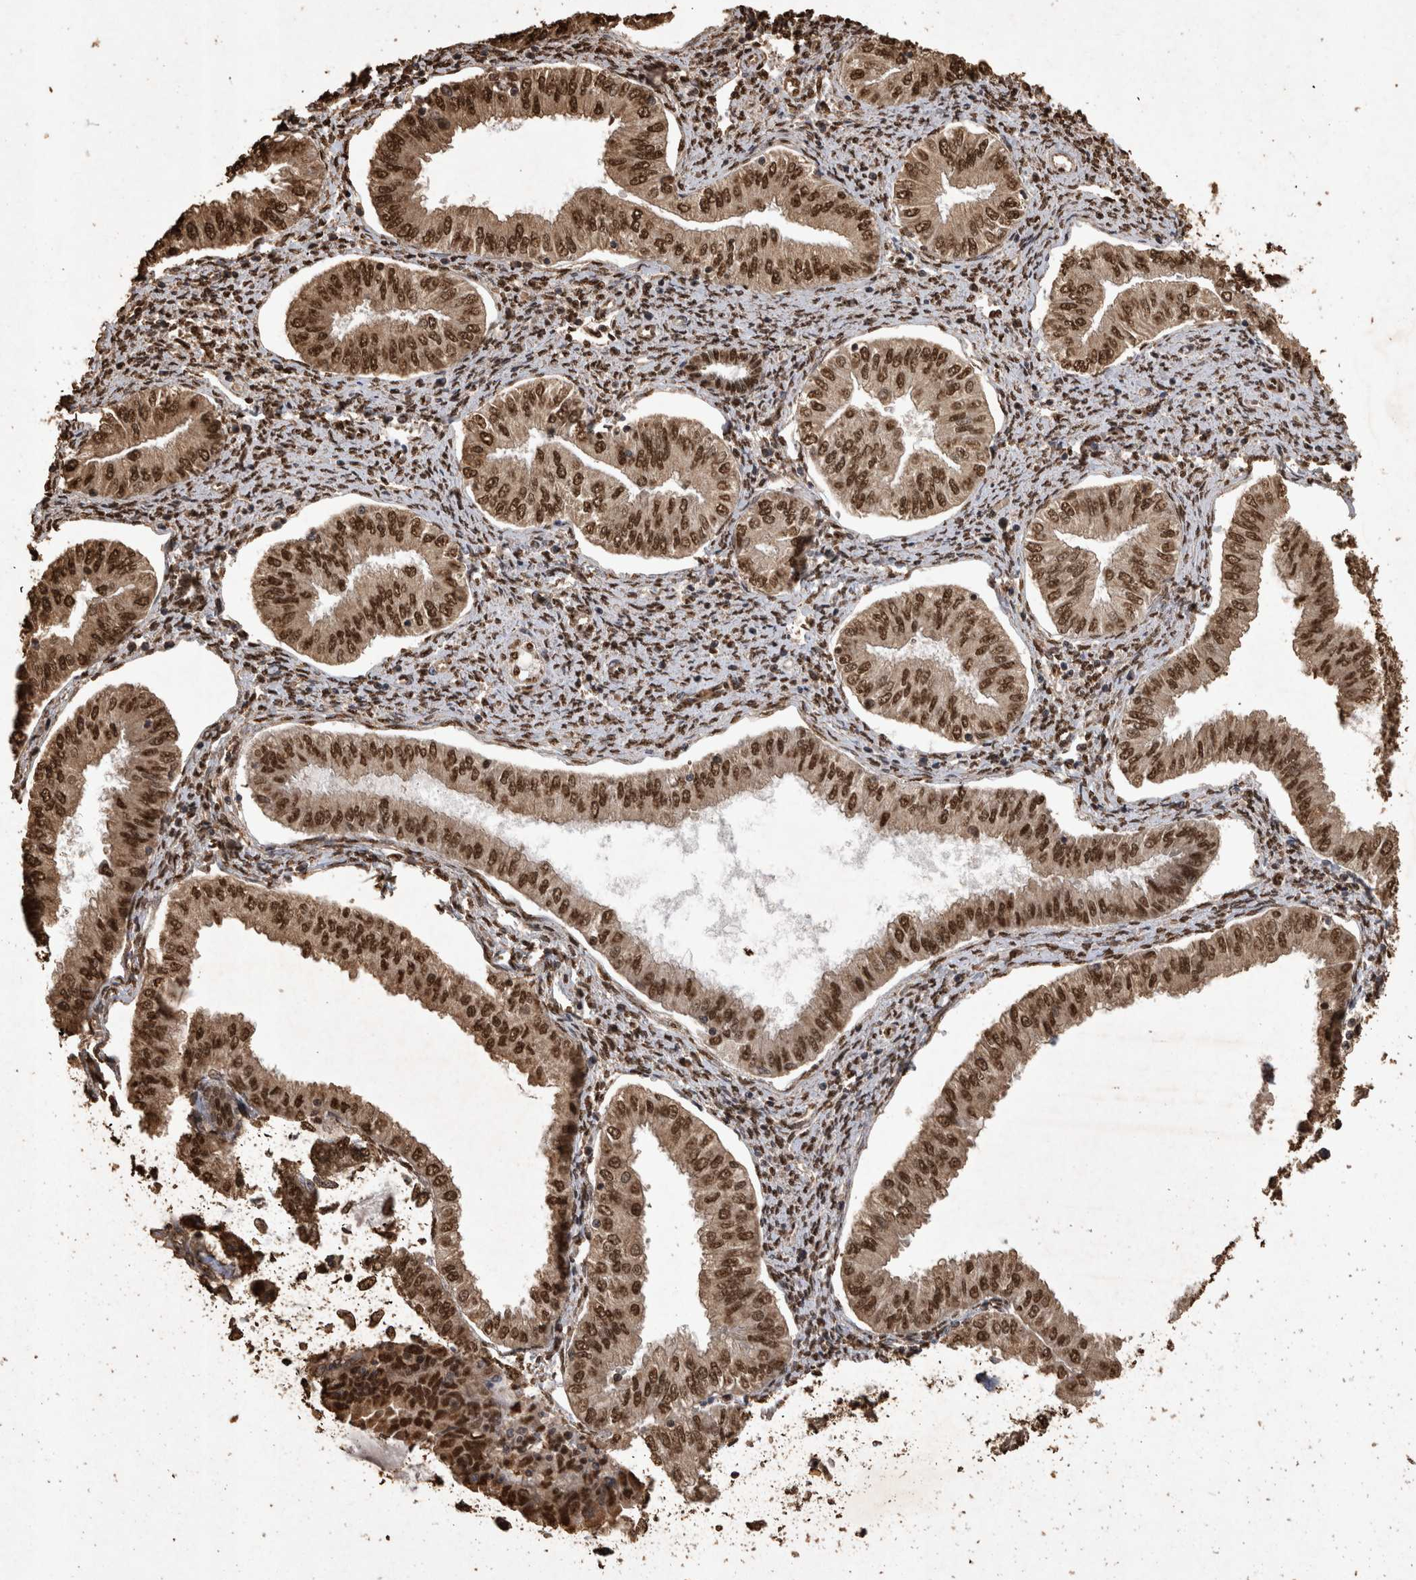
{"staining": {"intensity": "strong", "quantity": ">75%", "location": "cytoplasmic/membranous,nuclear"}, "tissue": "endometrial cancer", "cell_type": "Tumor cells", "image_type": "cancer", "snomed": [{"axis": "morphology", "description": "Normal tissue, NOS"}, {"axis": "morphology", "description": "Adenocarcinoma, NOS"}, {"axis": "topography", "description": "Endometrium"}], "caption": "Strong cytoplasmic/membranous and nuclear staining is appreciated in about >75% of tumor cells in endometrial cancer.", "gene": "OAS2", "patient": {"sex": "female", "age": 53}}